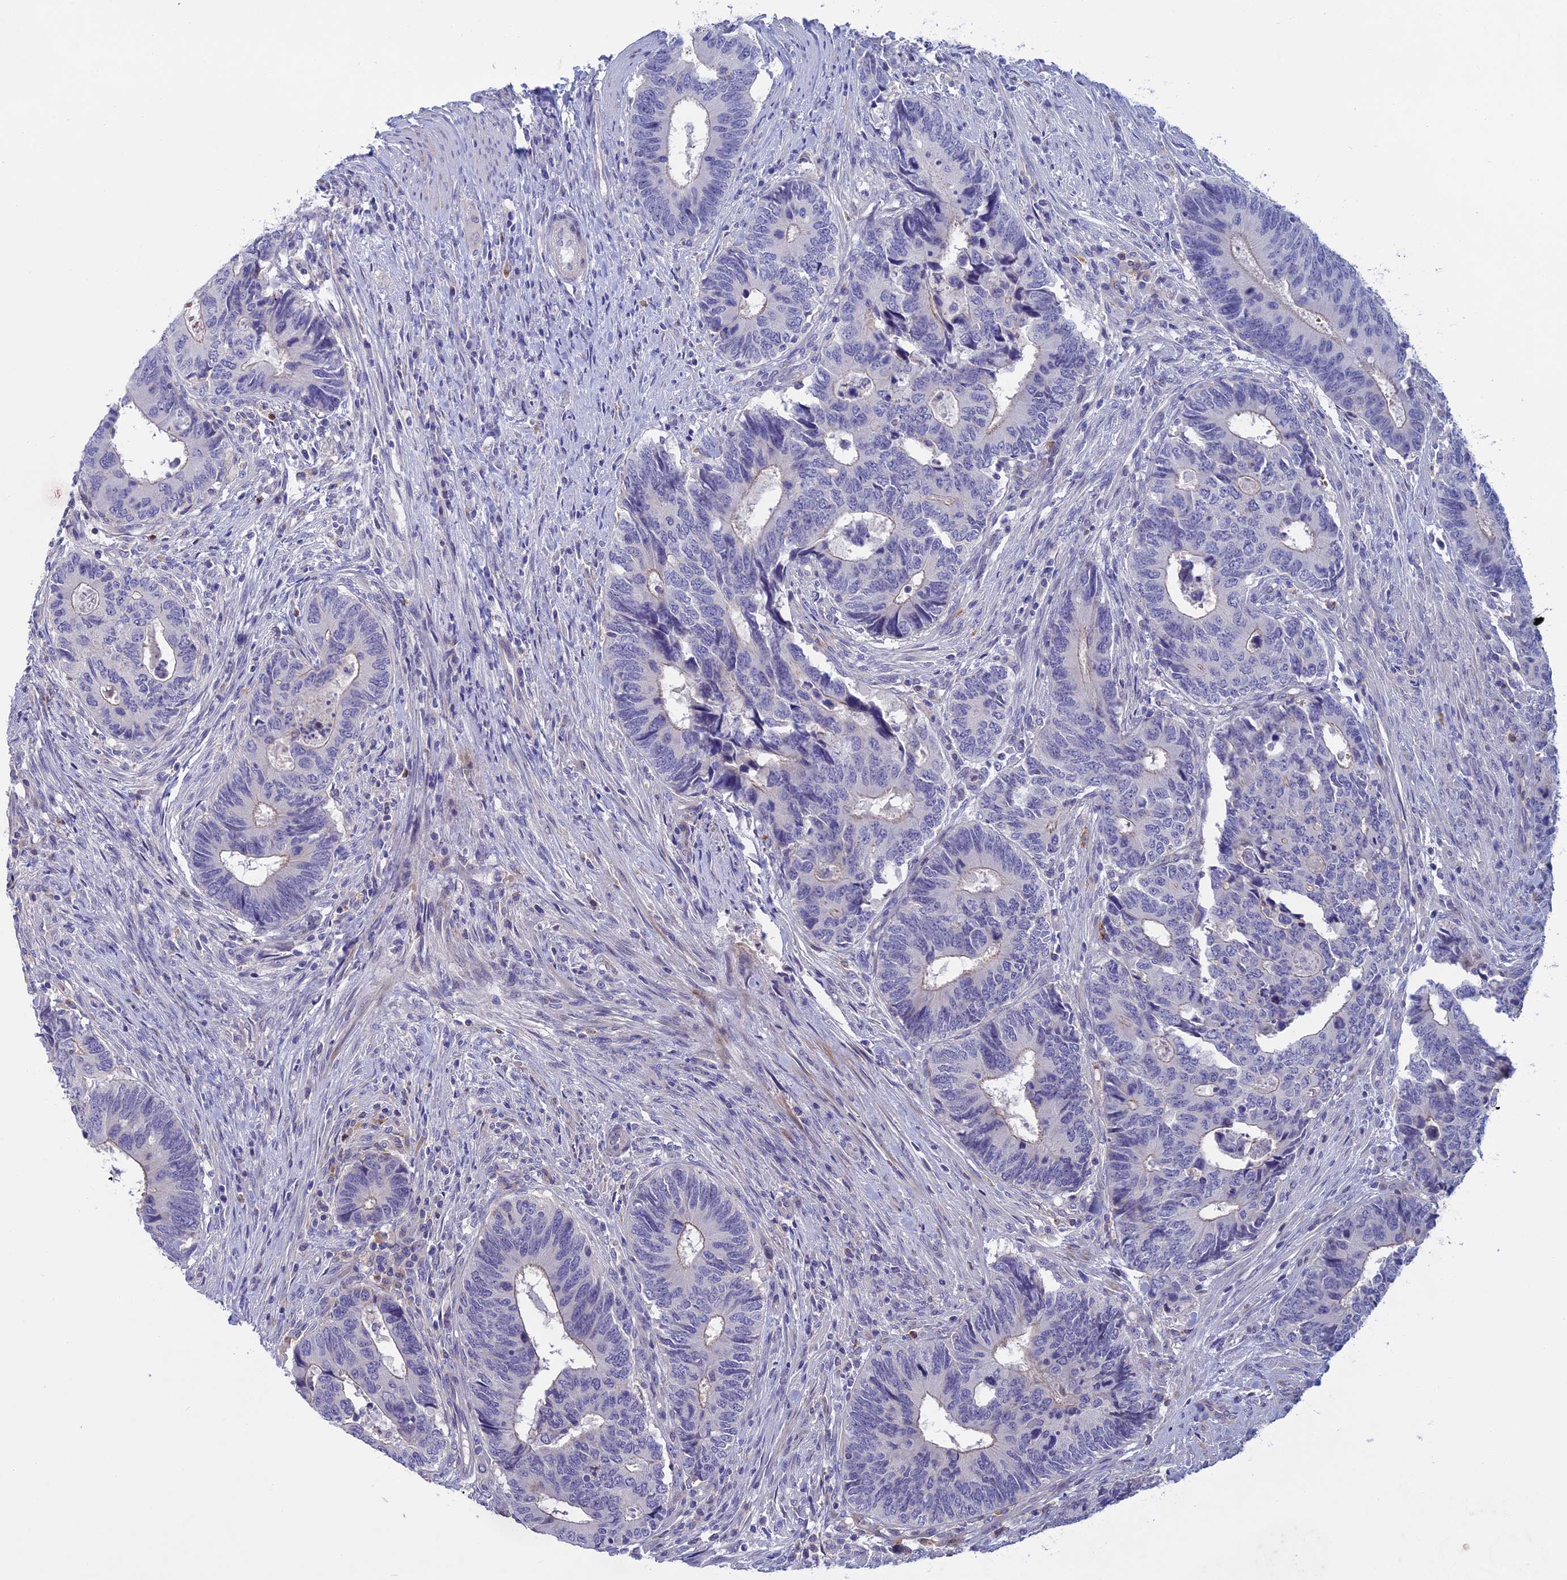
{"staining": {"intensity": "negative", "quantity": "none", "location": "none"}, "tissue": "colorectal cancer", "cell_type": "Tumor cells", "image_type": "cancer", "snomed": [{"axis": "morphology", "description": "Adenocarcinoma, NOS"}, {"axis": "topography", "description": "Colon"}], "caption": "Immunohistochemistry (IHC) of adenocarcinoma (colorectal) exhibits no expression in tumor cells.", "gene": "SLC2A6", "patient": {"sex": "male", "age": 87}}